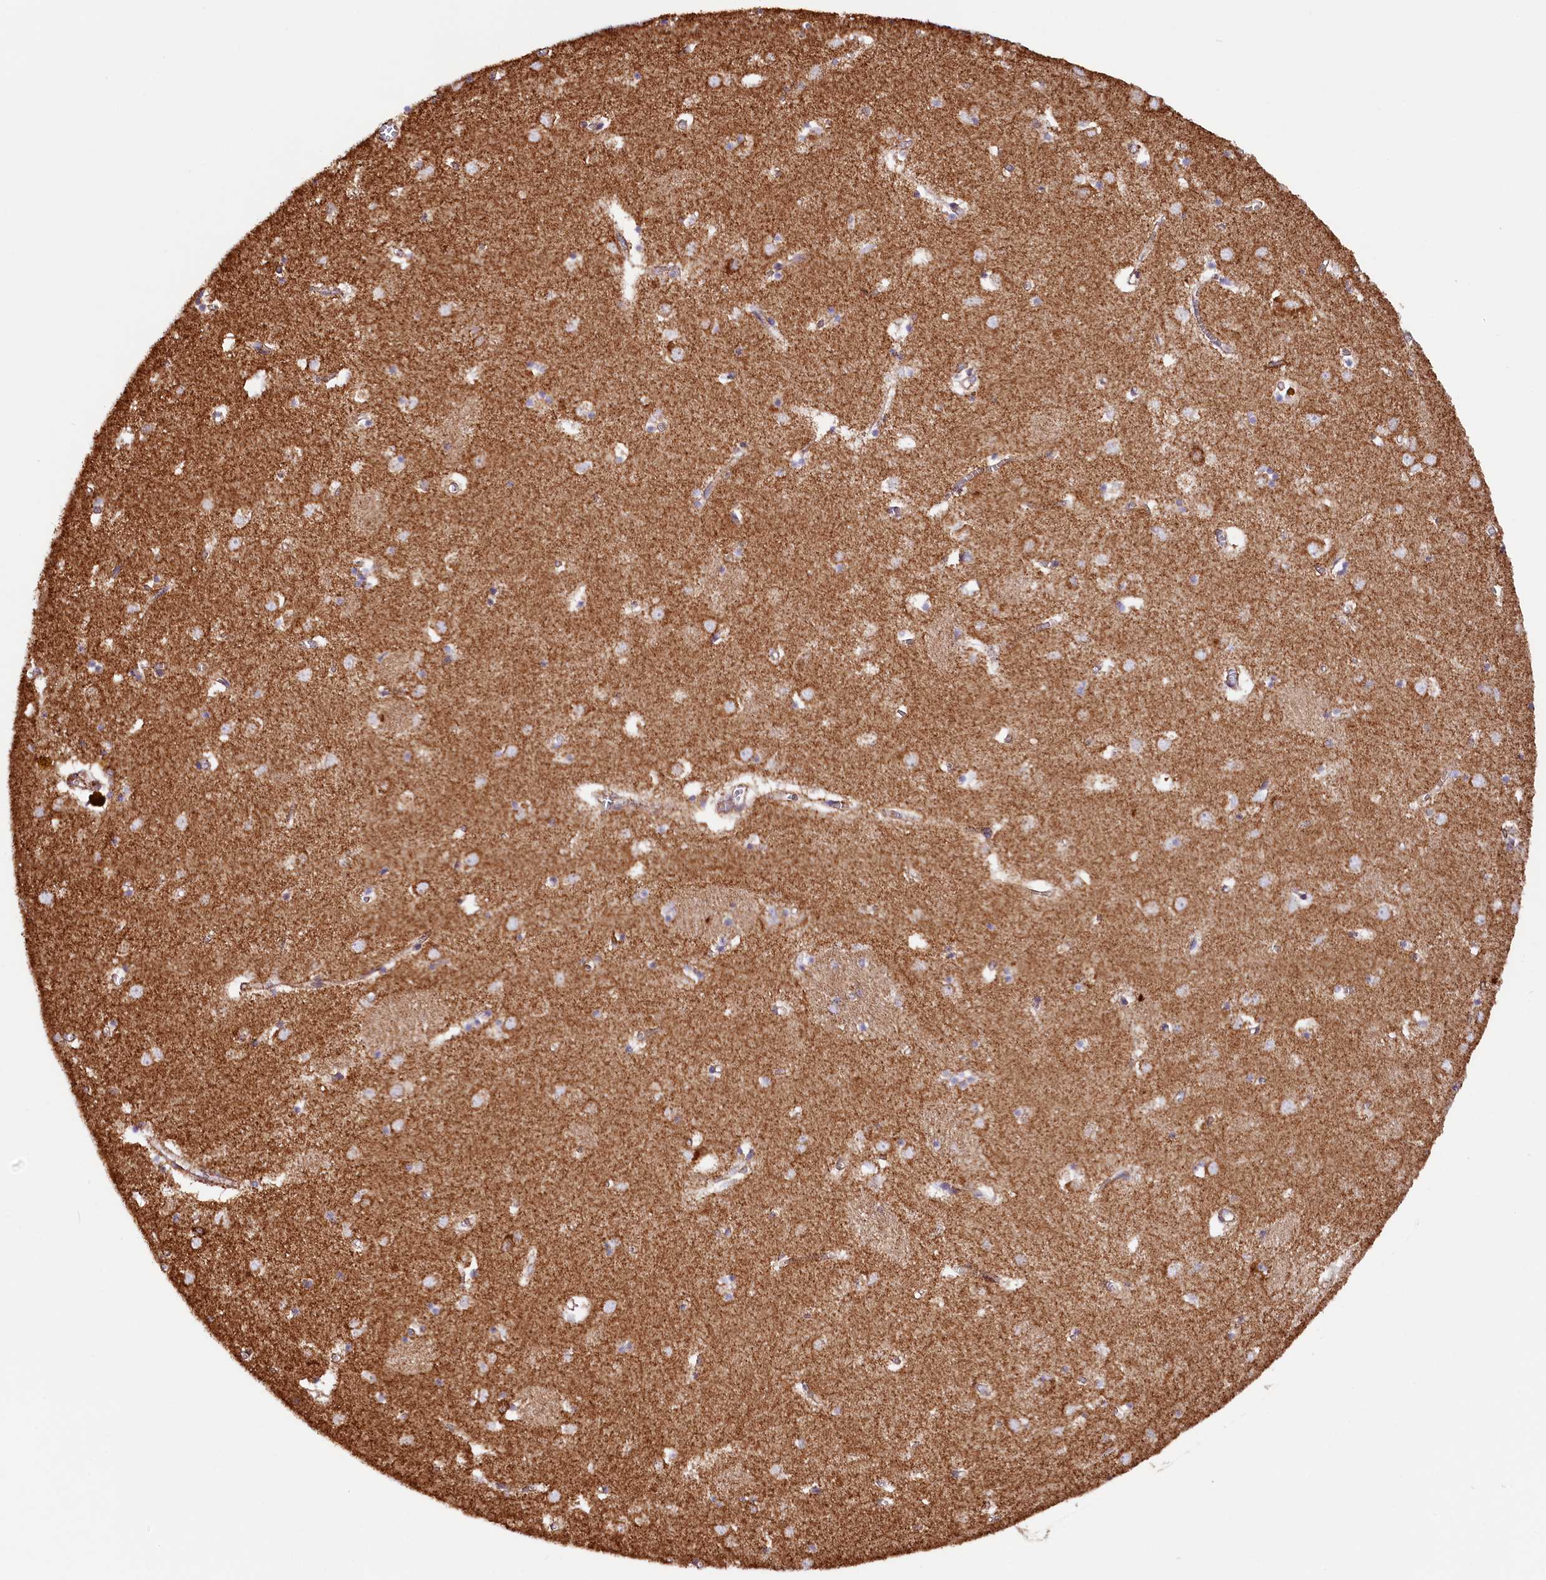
{"staining": {"intensity": "strong", "quantity": "<25%", "location": "cytoplasmic/membranous"}, "tissue": "caudate", "cell_type": "Glial cells", "image_type": "normal", "snomed": [{"axis": "morphology", "description": "Normal tissue, NOS"}, {"axis": "topography", "description": "Lateral ventricle wall"}], "caption": "A high-resolution image shows immunohistochemistry (IHC) staining of benign caudate, which displays strong cytoplasmic/membranous staining in about <25% of glial cells.", "gene": "APLP2", "patient": {"sex": "male", "age": 70}}